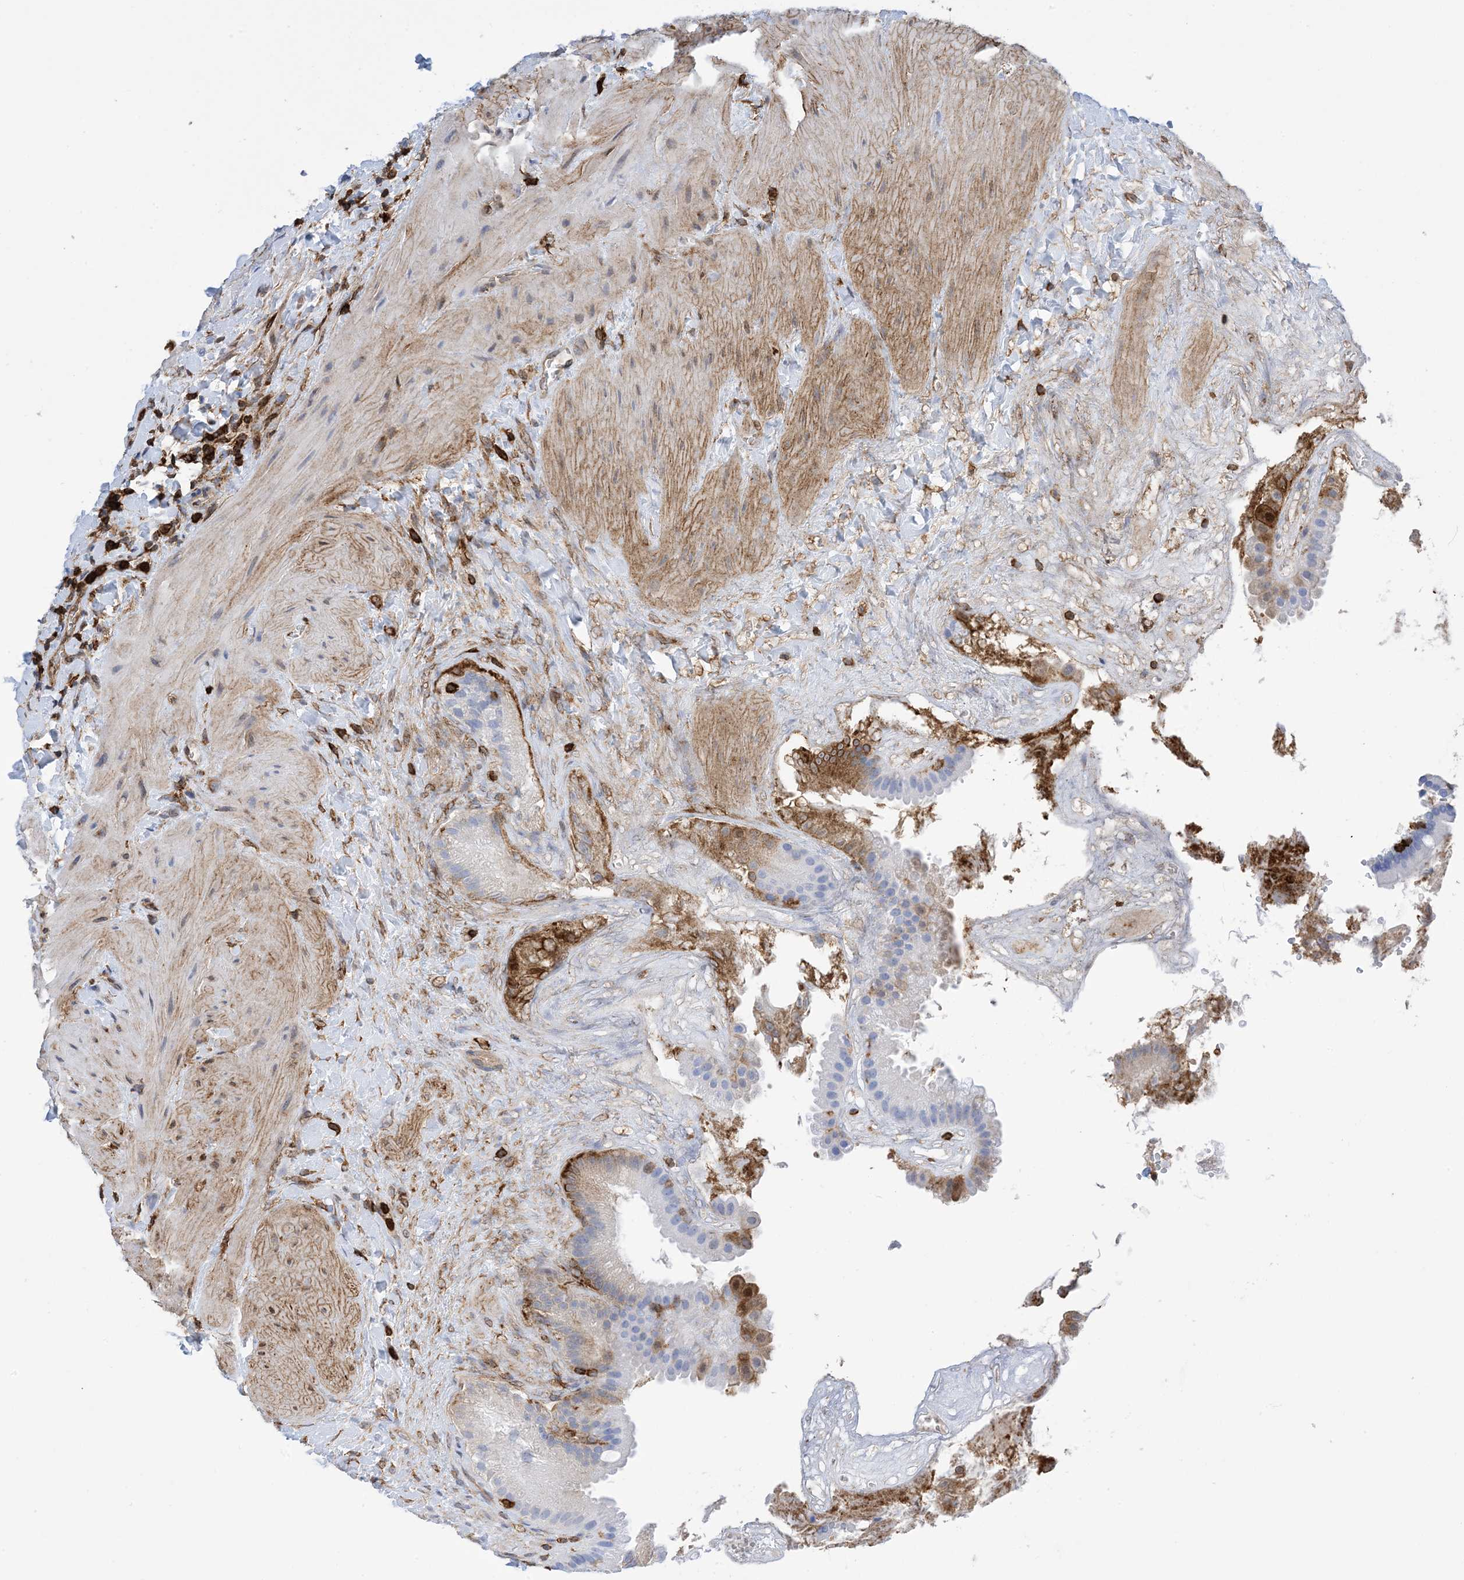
{"staining": {"intensity": "moderate", "quantity": "<25%", "location": "cytoplasmic/membranous"}, "tissue": "gallbladder", "cell_type": "Glandular cells", "image_type": "normal", "snomed": [{"axis": "morphology", "description": "Normal tissue, NOS"}, {"axis": "topography", "description": "Gallbladder"}], "caption": "The photomicrograph reveals a brown stain indicating the presence of a protein in the cytoplasmic/membranous of glandular cells in gallbladder. Nuclei are stained in blue.", "gene": "ANXA1", "patient": {"sex": "male", "age": 55}}